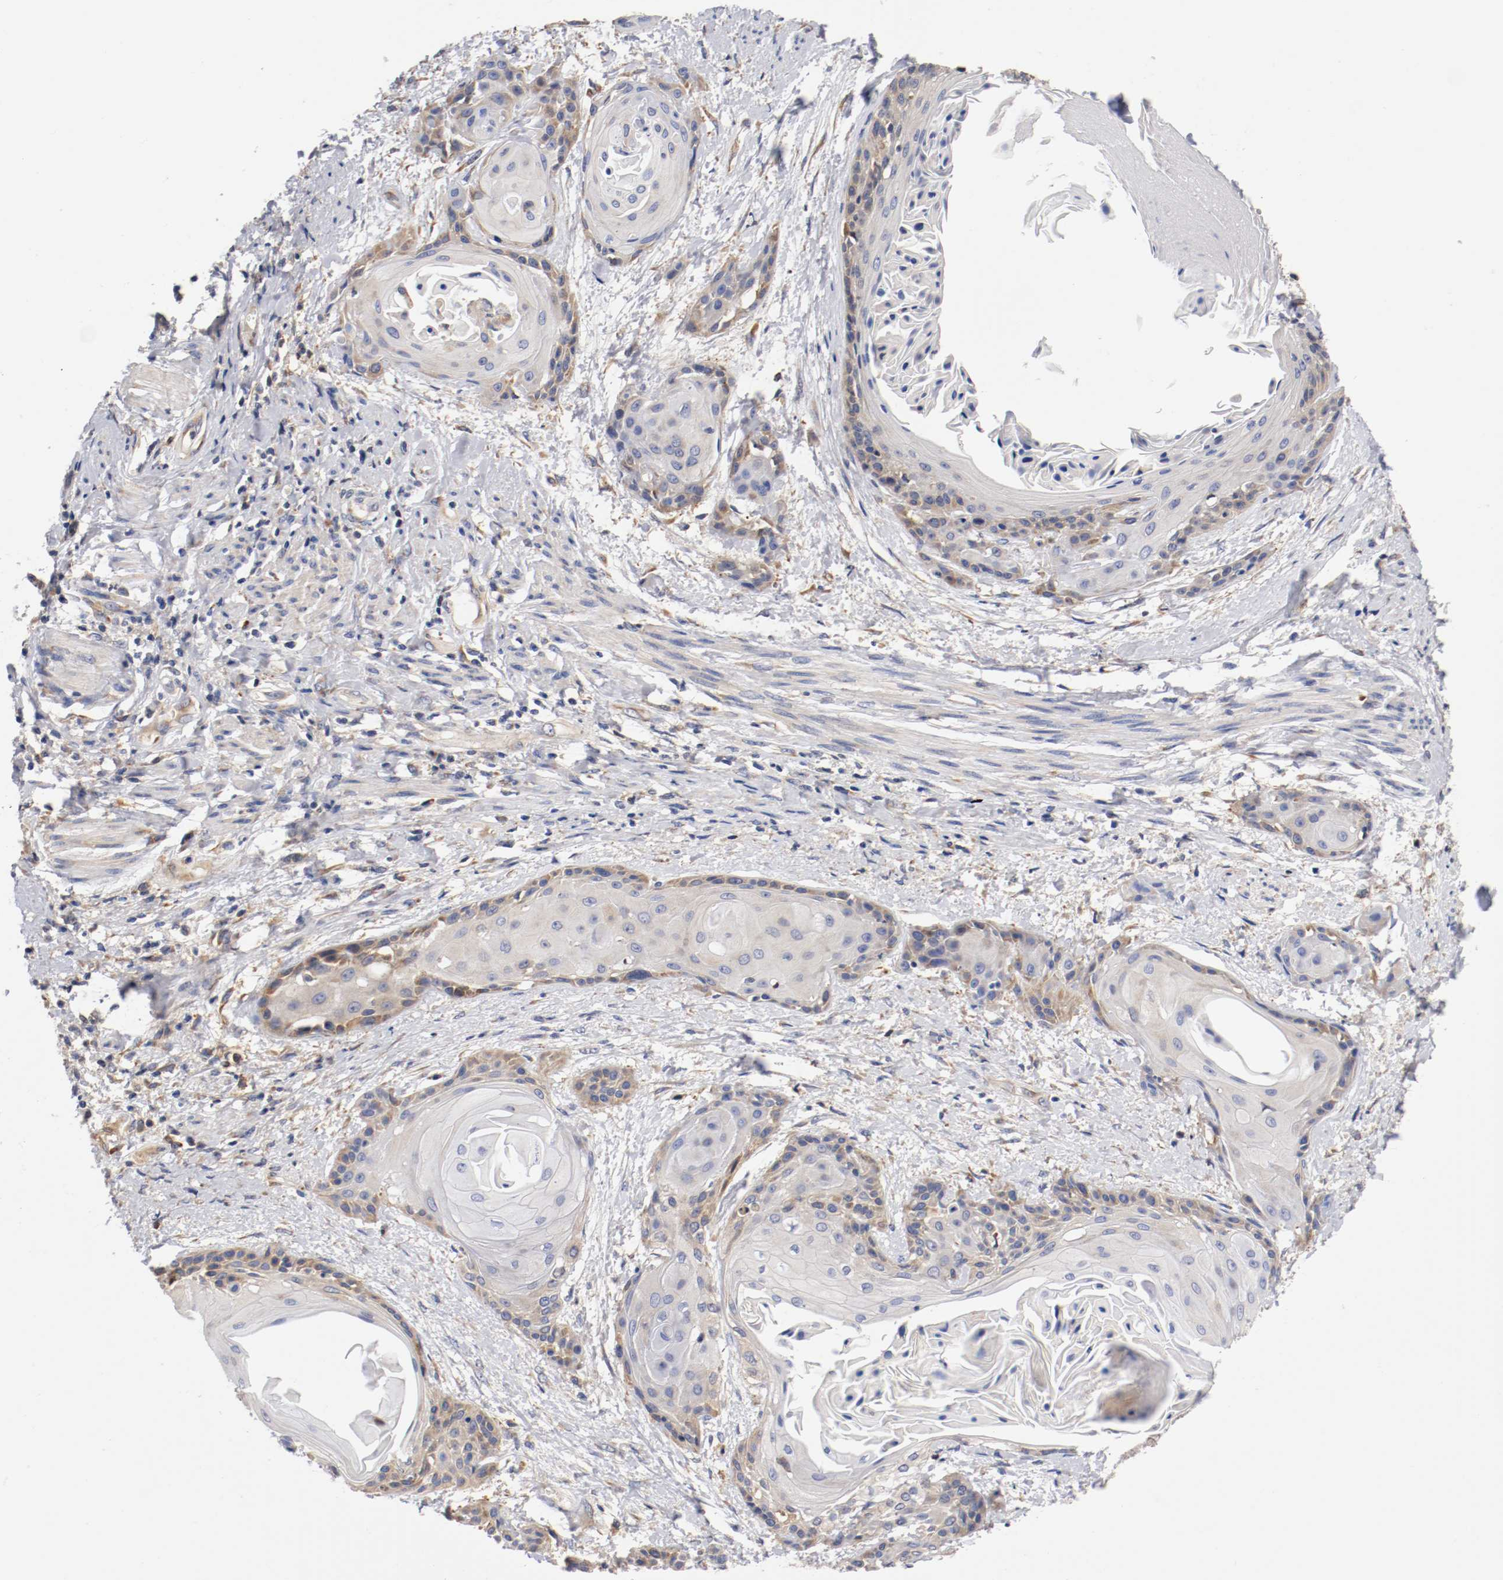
{"staining": {"intensity": "weak", "quantity": ">75%", "location": "cytoplasmic/membranous"}, "tissue": "cervical cancer", "cell_type": "Tumor cells", "image_type": "cancer", "snomed": [{"axis": "morphology", "description": "Squamous cell carcinoma, NOS"}, {"axis": "topography", "description": "Cervix"}], "caption": "DAB immunohistochemical staining of squamous cell carcinoma (cervical) demonstrates weak cytoplasmic/membranous protein expression in approximately >75% of tumor cells.", "gene": "TNFSF13", "patient": {"sex": "female", "age": 57}}